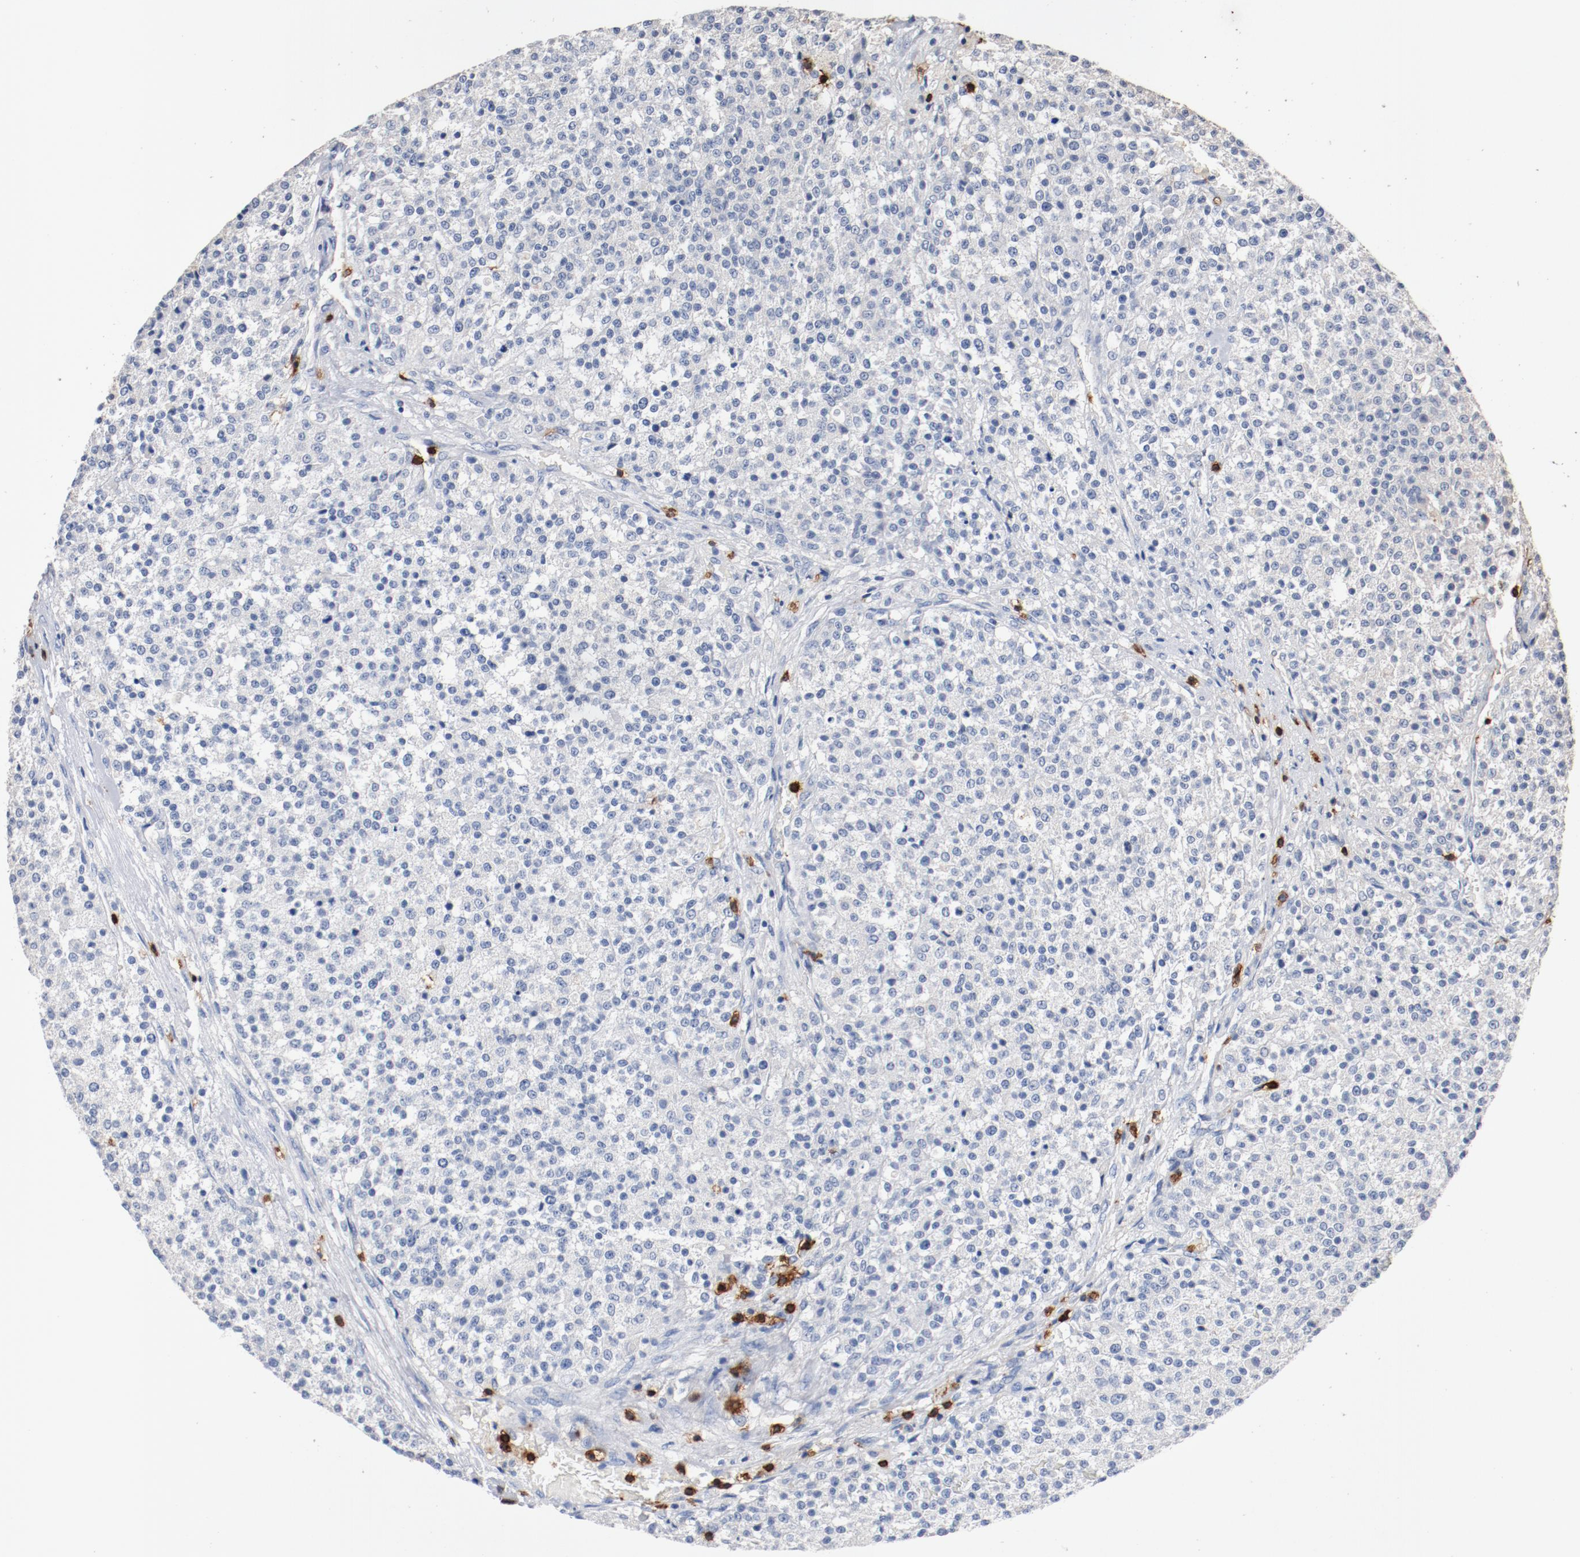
{"staining": {"intensity": "negative", "quantity": "none", "location": "none"}, "tissue": "testis cancer", "cell_type": "Tumor cells", "image_type": "cancer", "snomed": [{"axis": "morphology", "description": "Seminoma, NOS"}, {"axis": "topography", "description": "Testis"}], "caption": "IHC histopathology image of human testis cancer (seminoma) stained for a protein (brown), which exhibits no expression in tumor cells.", "gene": "CD247", "patient": {"sex": "male", "age": 59}}